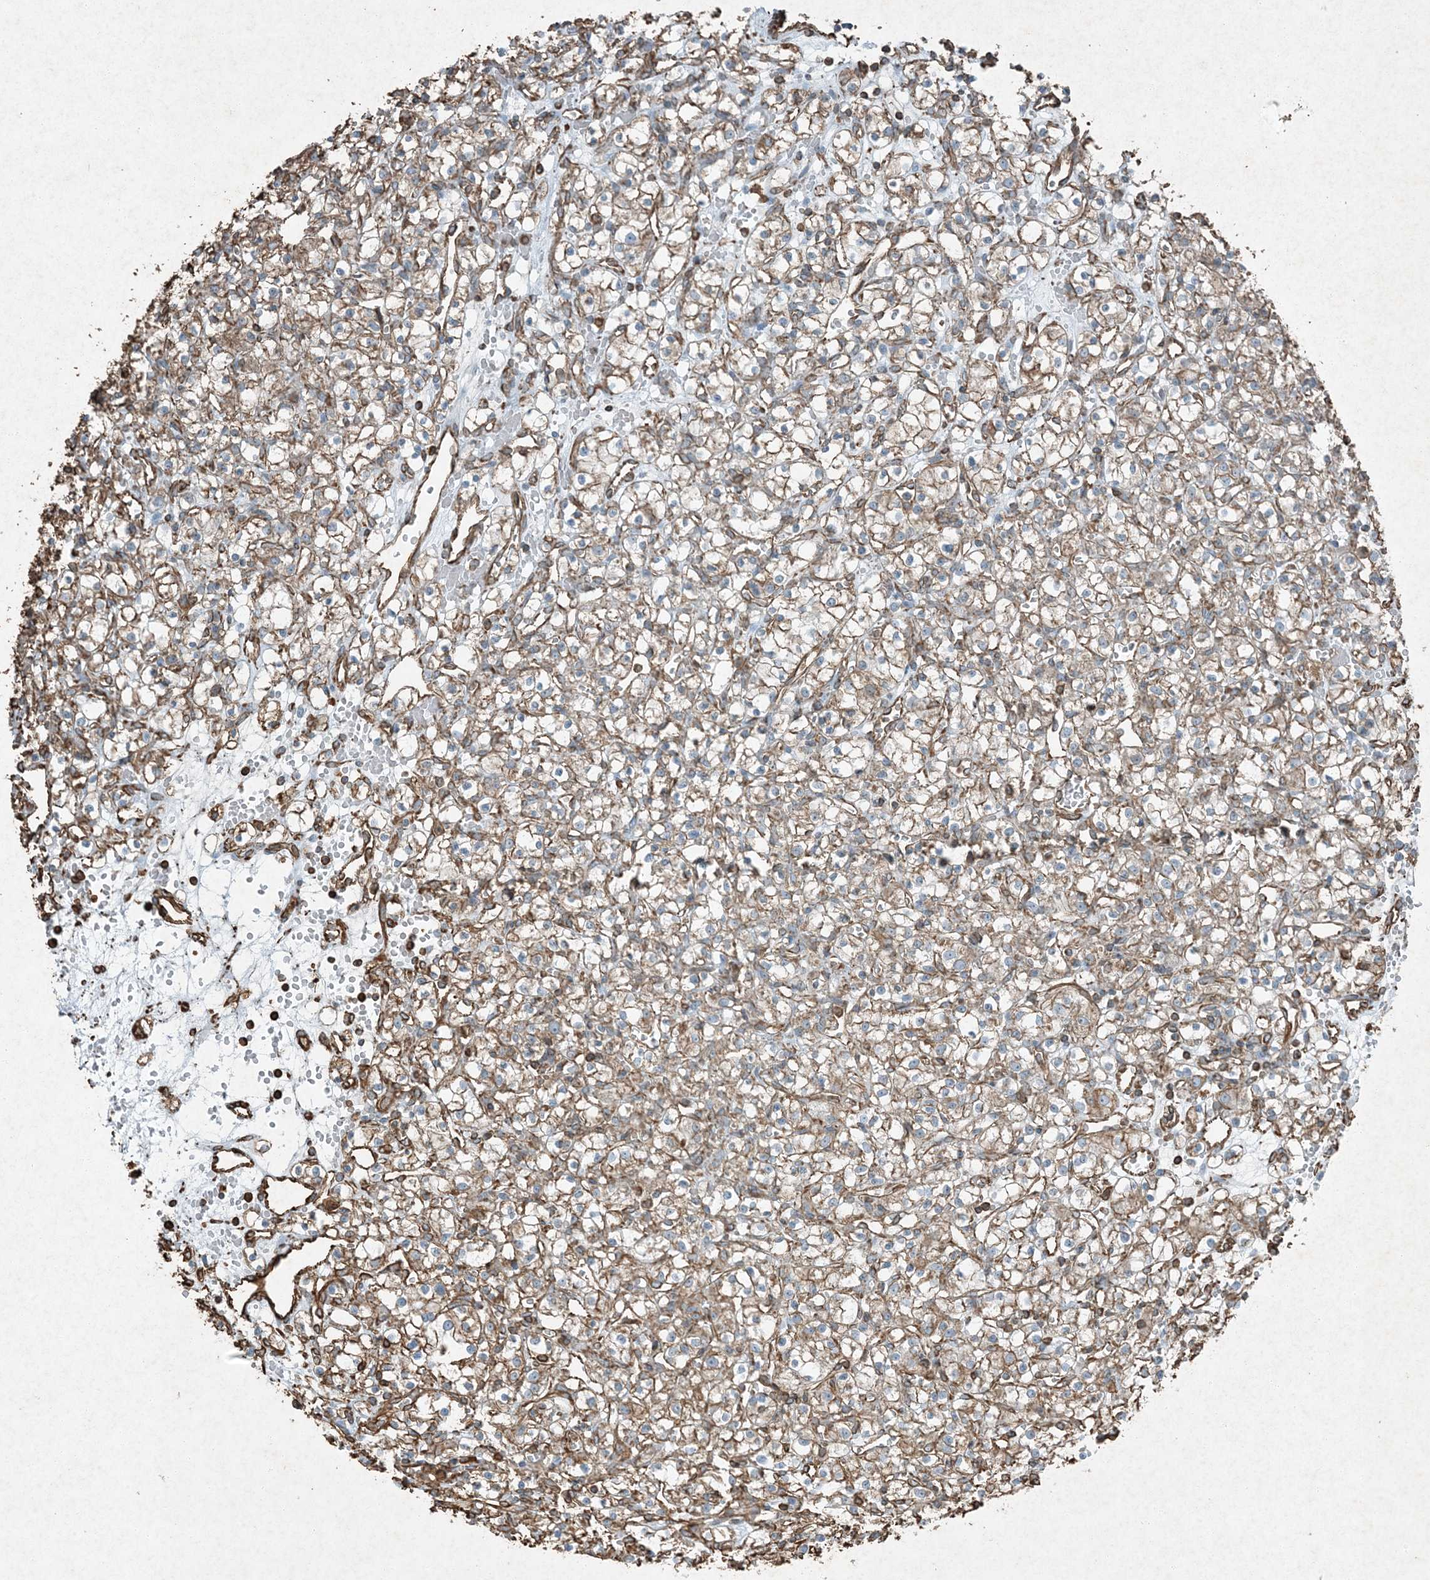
{"staining": {"intensity": "moderate", "quantity": ">75%", "location": "cytoplasmic/membranous"}, "tissue": "renal cancer", "cell_type": "Tumor cells", "image_type": "cancer", "snomed": [{"axis": "morphology", "description": "Adenocarcinoma, NOS"}, {"axis": "topography", "description": "Kidney"}], "caption": "Tumor cells show medium levels of moderate cytoplasmic/membranous staining in approximately >75% of cells in renal cancer.", "gene": "RYK", "patient": {"sex": "female", "age": 59}}